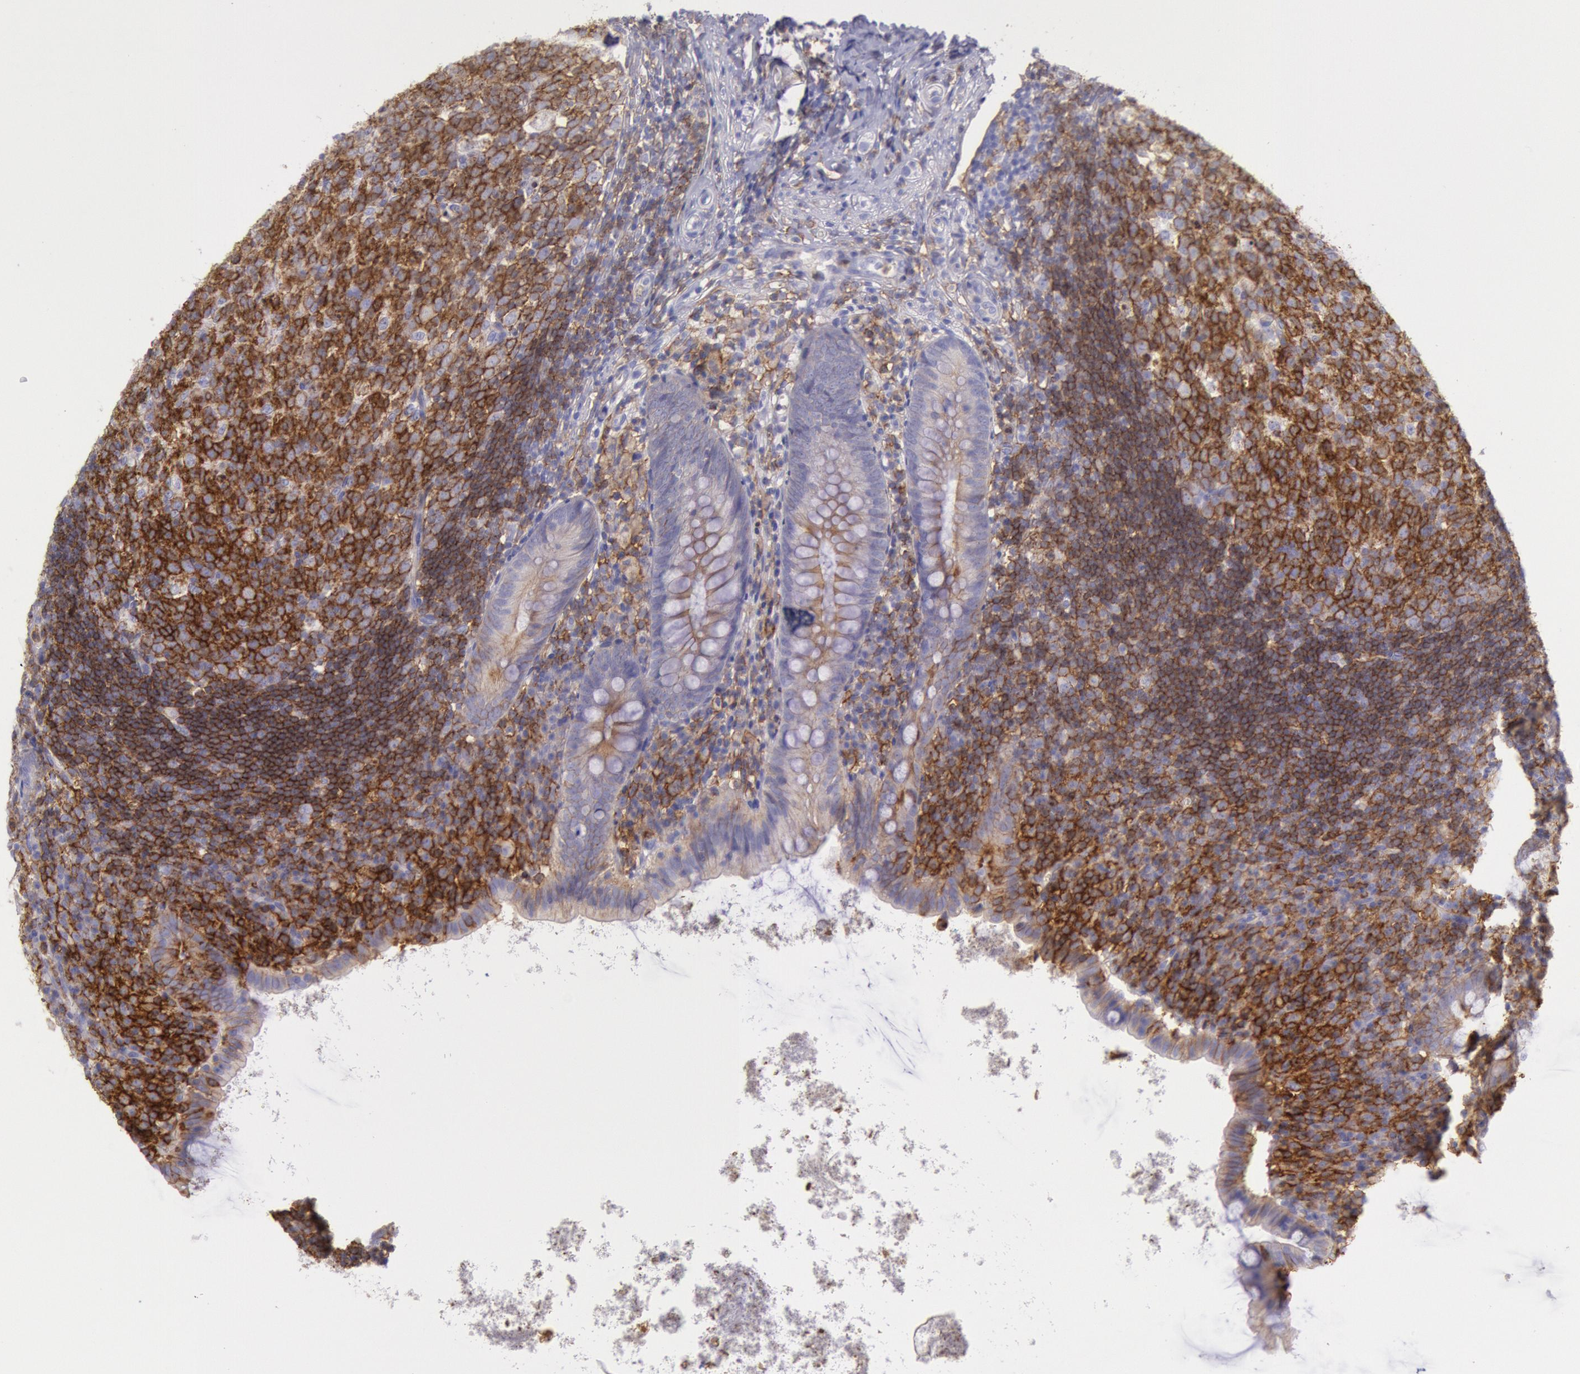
{"staining": {"intensity": "weak", "quantity": "<25%", "location": "cytoplasmic/membranous"}, "tissue": "appendix", "cell_type": "Glandular cells", "image_type": "normal", "snomed": [{"axis": "morphology", "description": "Normal tissue, NOS"}, {"axis": "topography", "description": "Appendix"}], "caption": "Human appendix stained for a protein using IHC demonstrates no staining in glandular cells.", "gene": "LYN", "patient": {"sex": "female", "age": 9}}